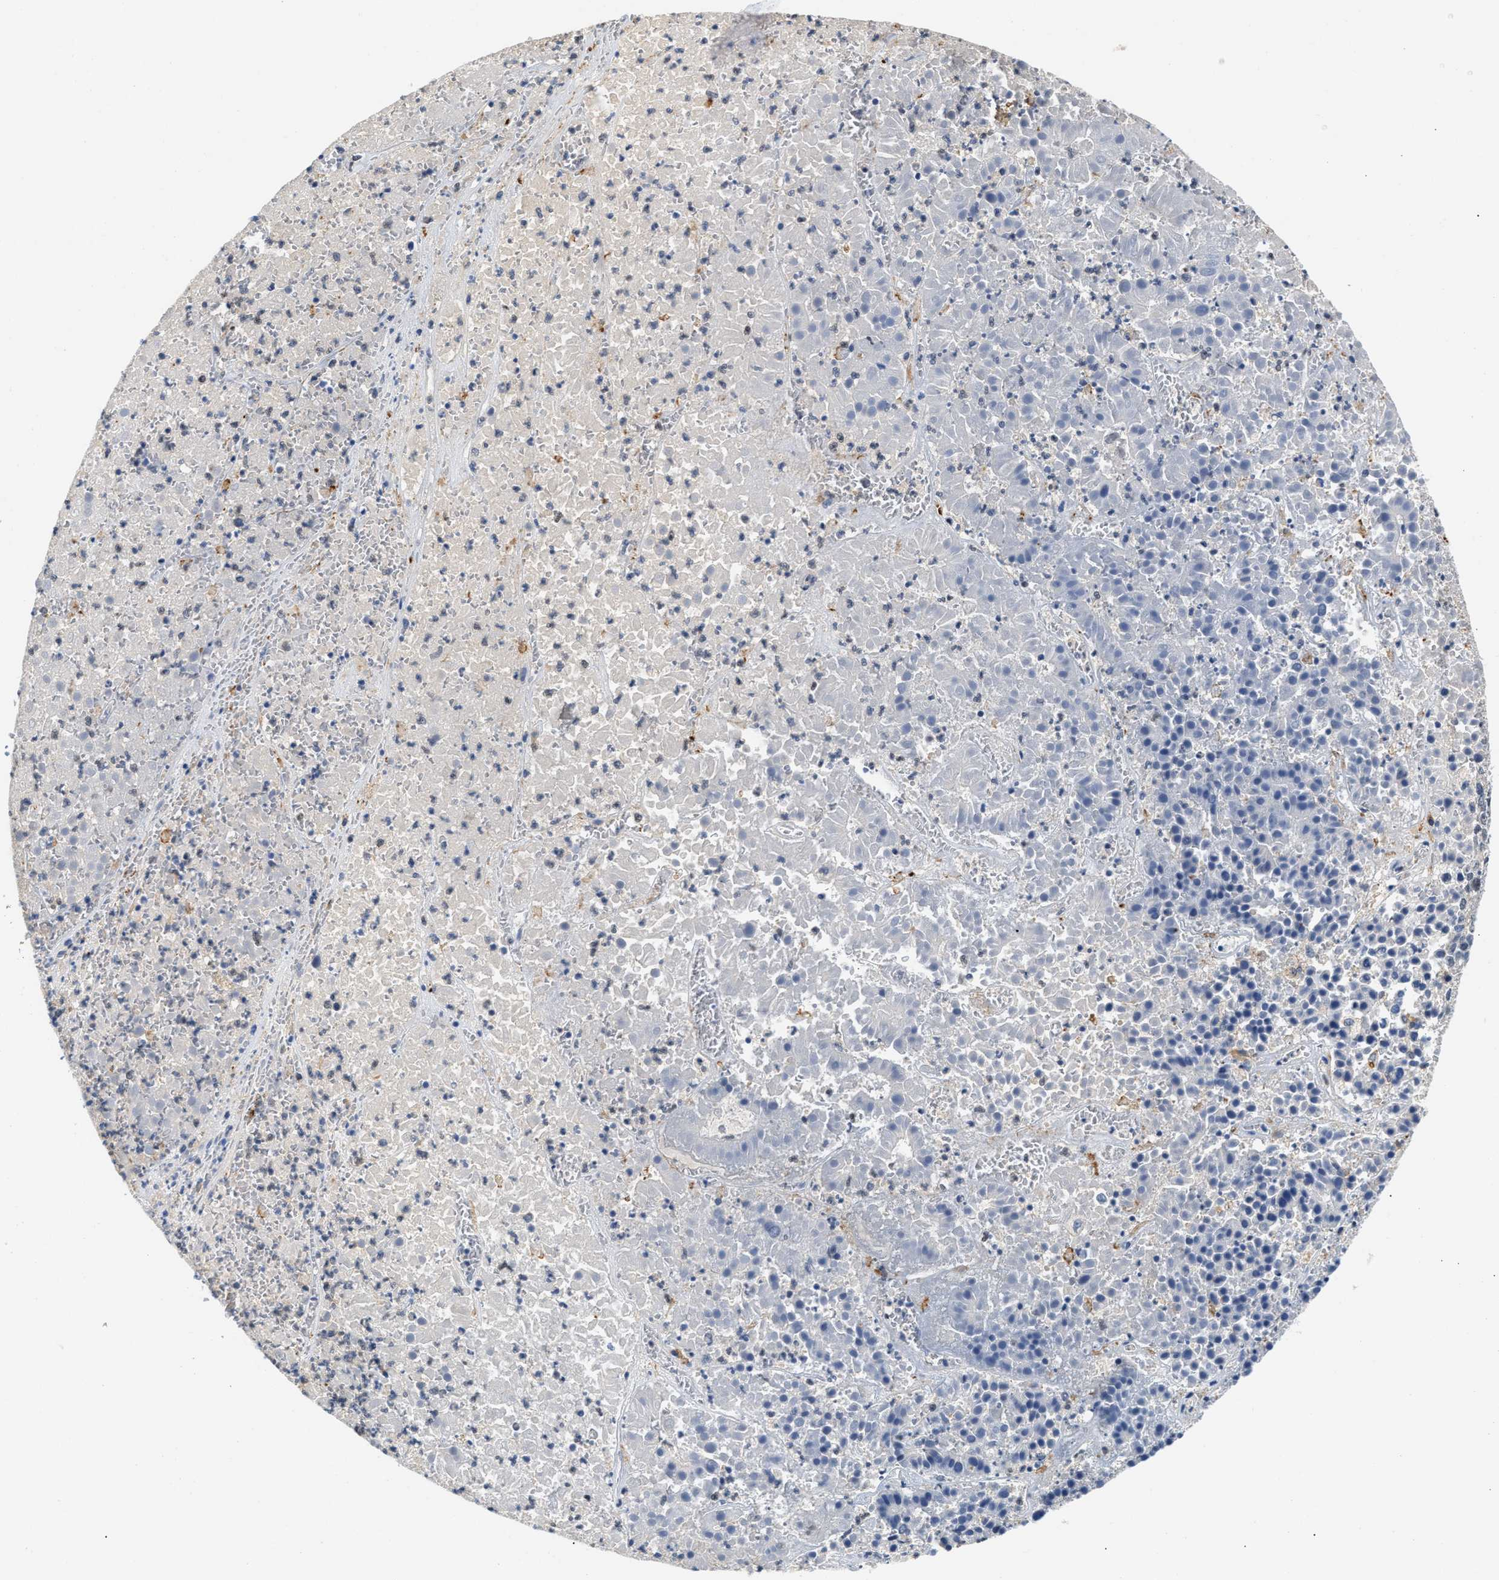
{"staining": {"intensity": "negative", "quantity": "none", "location": "none"}, "tissue": "pancreatic cancer", "cell_type": "Tumor cells", "image_type": "cancer", "snomed": [{"axis": "morphology", "description": "Adenocarcinoma, NOS"}, {"axis": "topography", "description": "Pancreas"}], "caption": "Adenocarcinoma (pancreatic) was stained to show a protein in brown. There is no significant expression in tumor cells.", "gene": "PPM1L", "patient": {"sex": "male", "age": 50}}